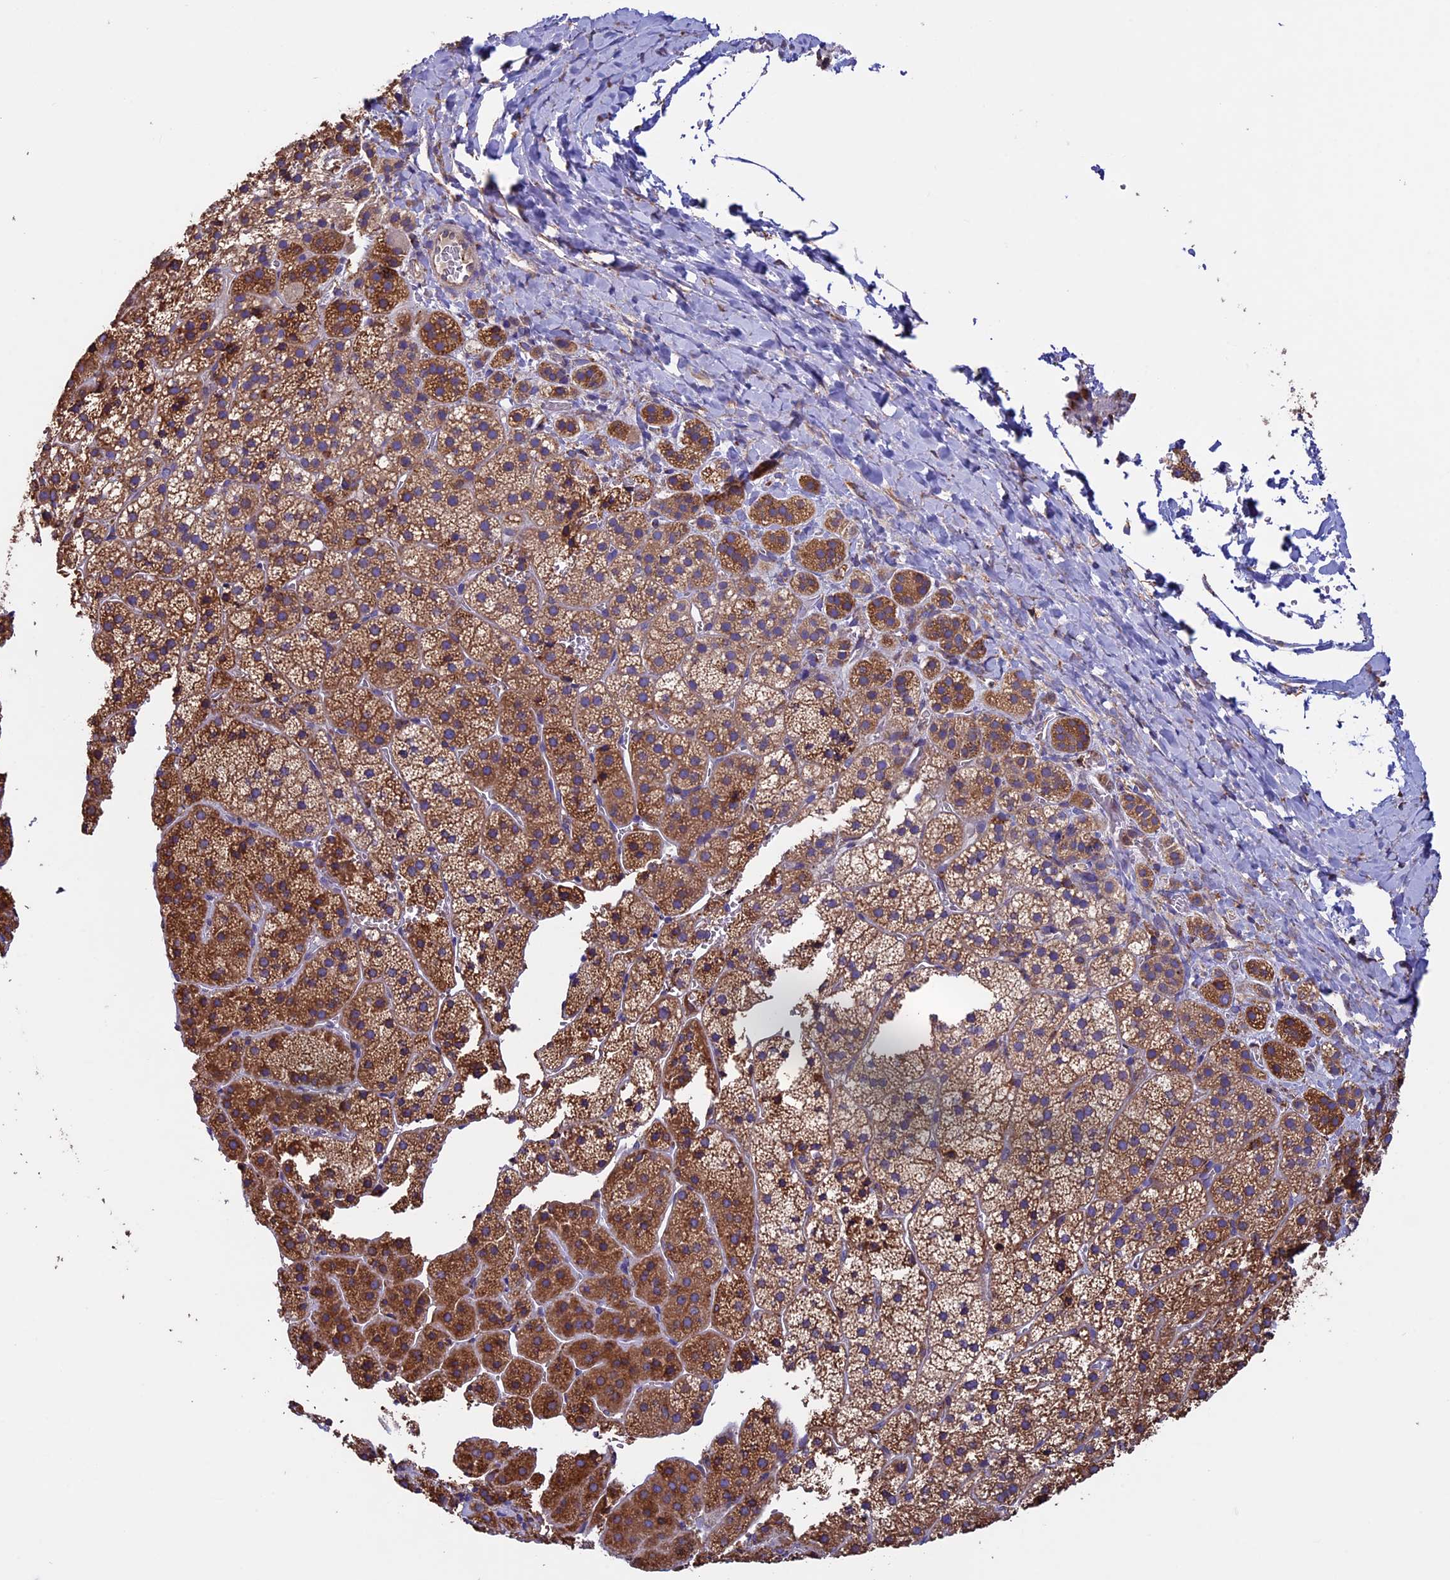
{"staining": {"intensity": "moderate", "quantity": ">75%", "location": "cytoplasmic/membranous"}, "tissue": "adrenal gland", "cell_type": "Glandular cells", "image_type": "normal", "snomed": [{"axis": "morphology", "description": "Normal tissue, NOS"}, {"axis": "topography", "description": "Adrenal gland"}], "caption": "Immunohistochemical staining of benign human adrenal gland shows medium levels of moderate cytoplasmic/membranous positivity in approximately >75% of glandular cells. (Brightfield microscopy of DAB IHC at high magnification).", "gene": "BTBD3", "patient": {"sex": "female", "age": 44}}